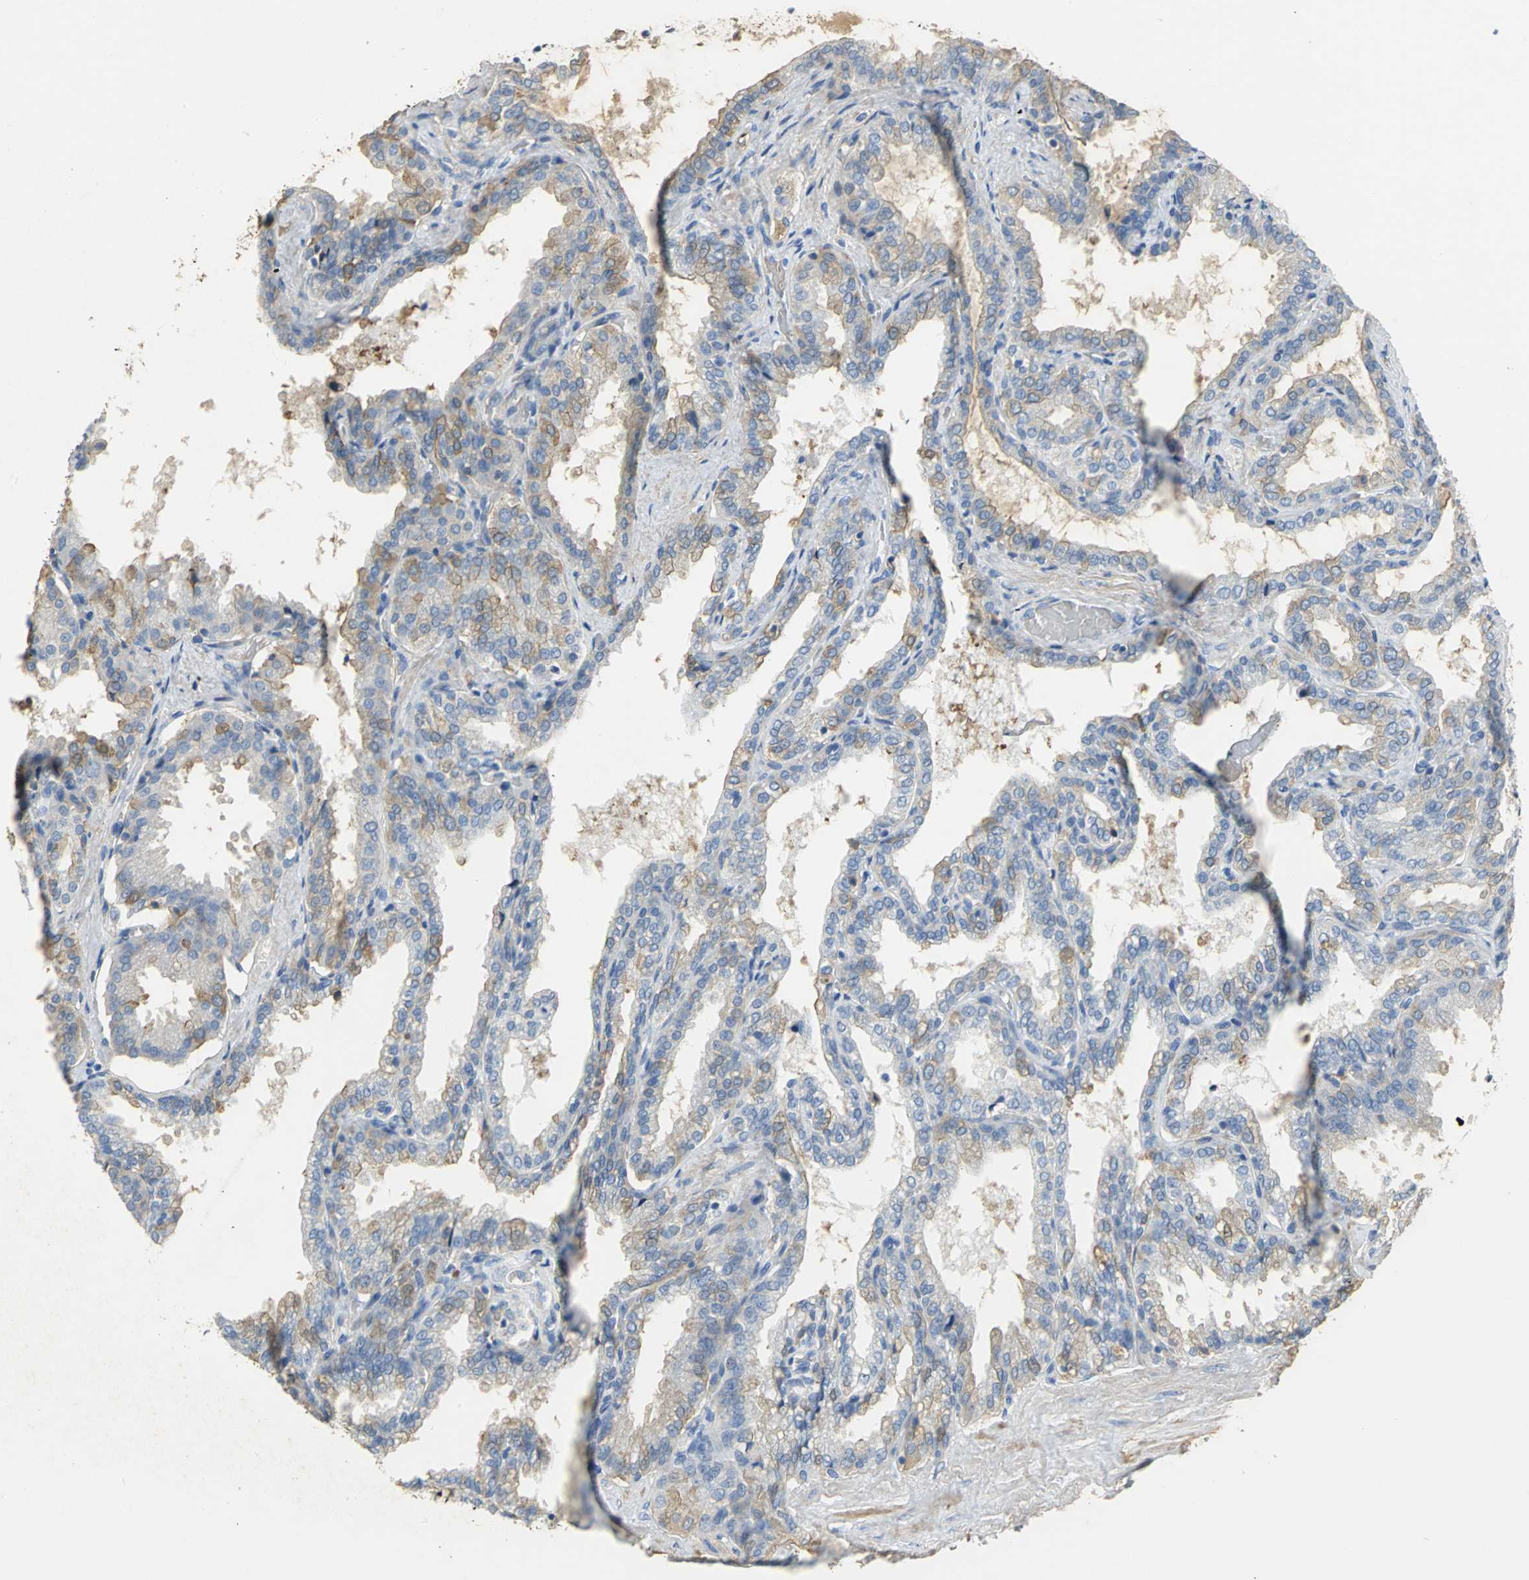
{"staining": {"intensity": "moderate", "quantity": "25%-75%", "location": "cytoplasmic/membranous"}, "tissue": "seminal vesicle", "cell_type": "Glandular cells", "image_type": "normal", "snomed": [{"axis": "morphology", "description": "Normal tissue, NOS"}, {"axis": "topography", "description": "Seminal veicle"}], "caption": "Seminal vesicle stained with DAB (3,3'-diaminobenzidine) immunohistochemistry (IHC) shows medium levels of moderate cytoplasmic/membranous expression in approximately 25%-75% of glandular cells.", "gene": "GYG2", "patient": {"sex": "male", "age": 46}}